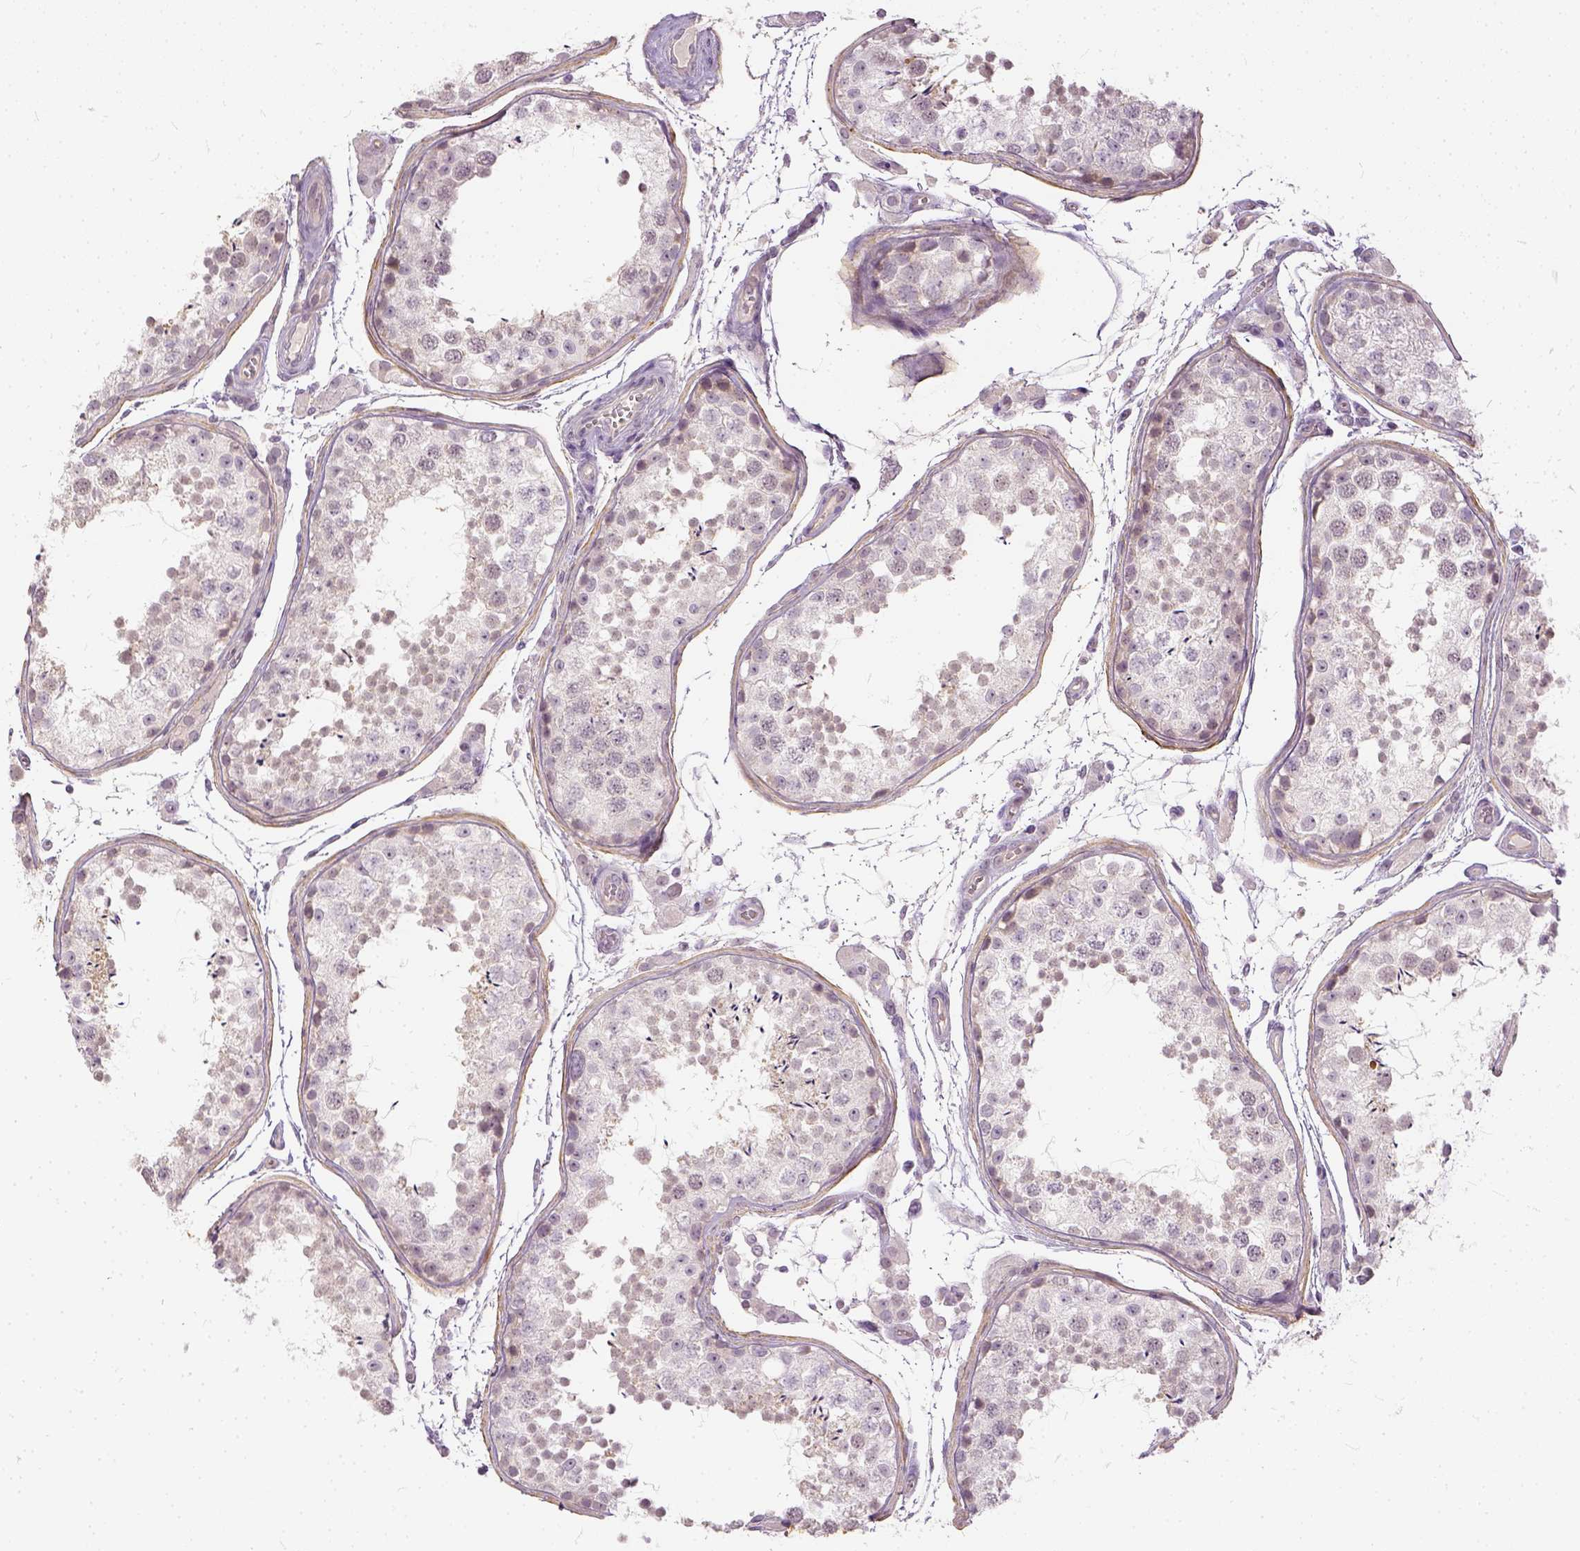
{"staining": {"intensity": "weak", "quantity": "<25%", "location": "cytoplasmic/membranous"}, "tissue": "testis", "cell_type": "Cells in seminiferous ducts", "image_type": "normal", "snomed": [{"axis": "morphology", "description": "Normal tissue, NOS"}, {"axis": "topography", "description": "Testis"}], "caption": "Cells in seminiferous ducts show no significant staining in unremarkable testis. (Immunohistochemistry, brightfield microscopy, high magnification).", "gene": "ANO2", "patient": {"sex": "male", "age": 29}}